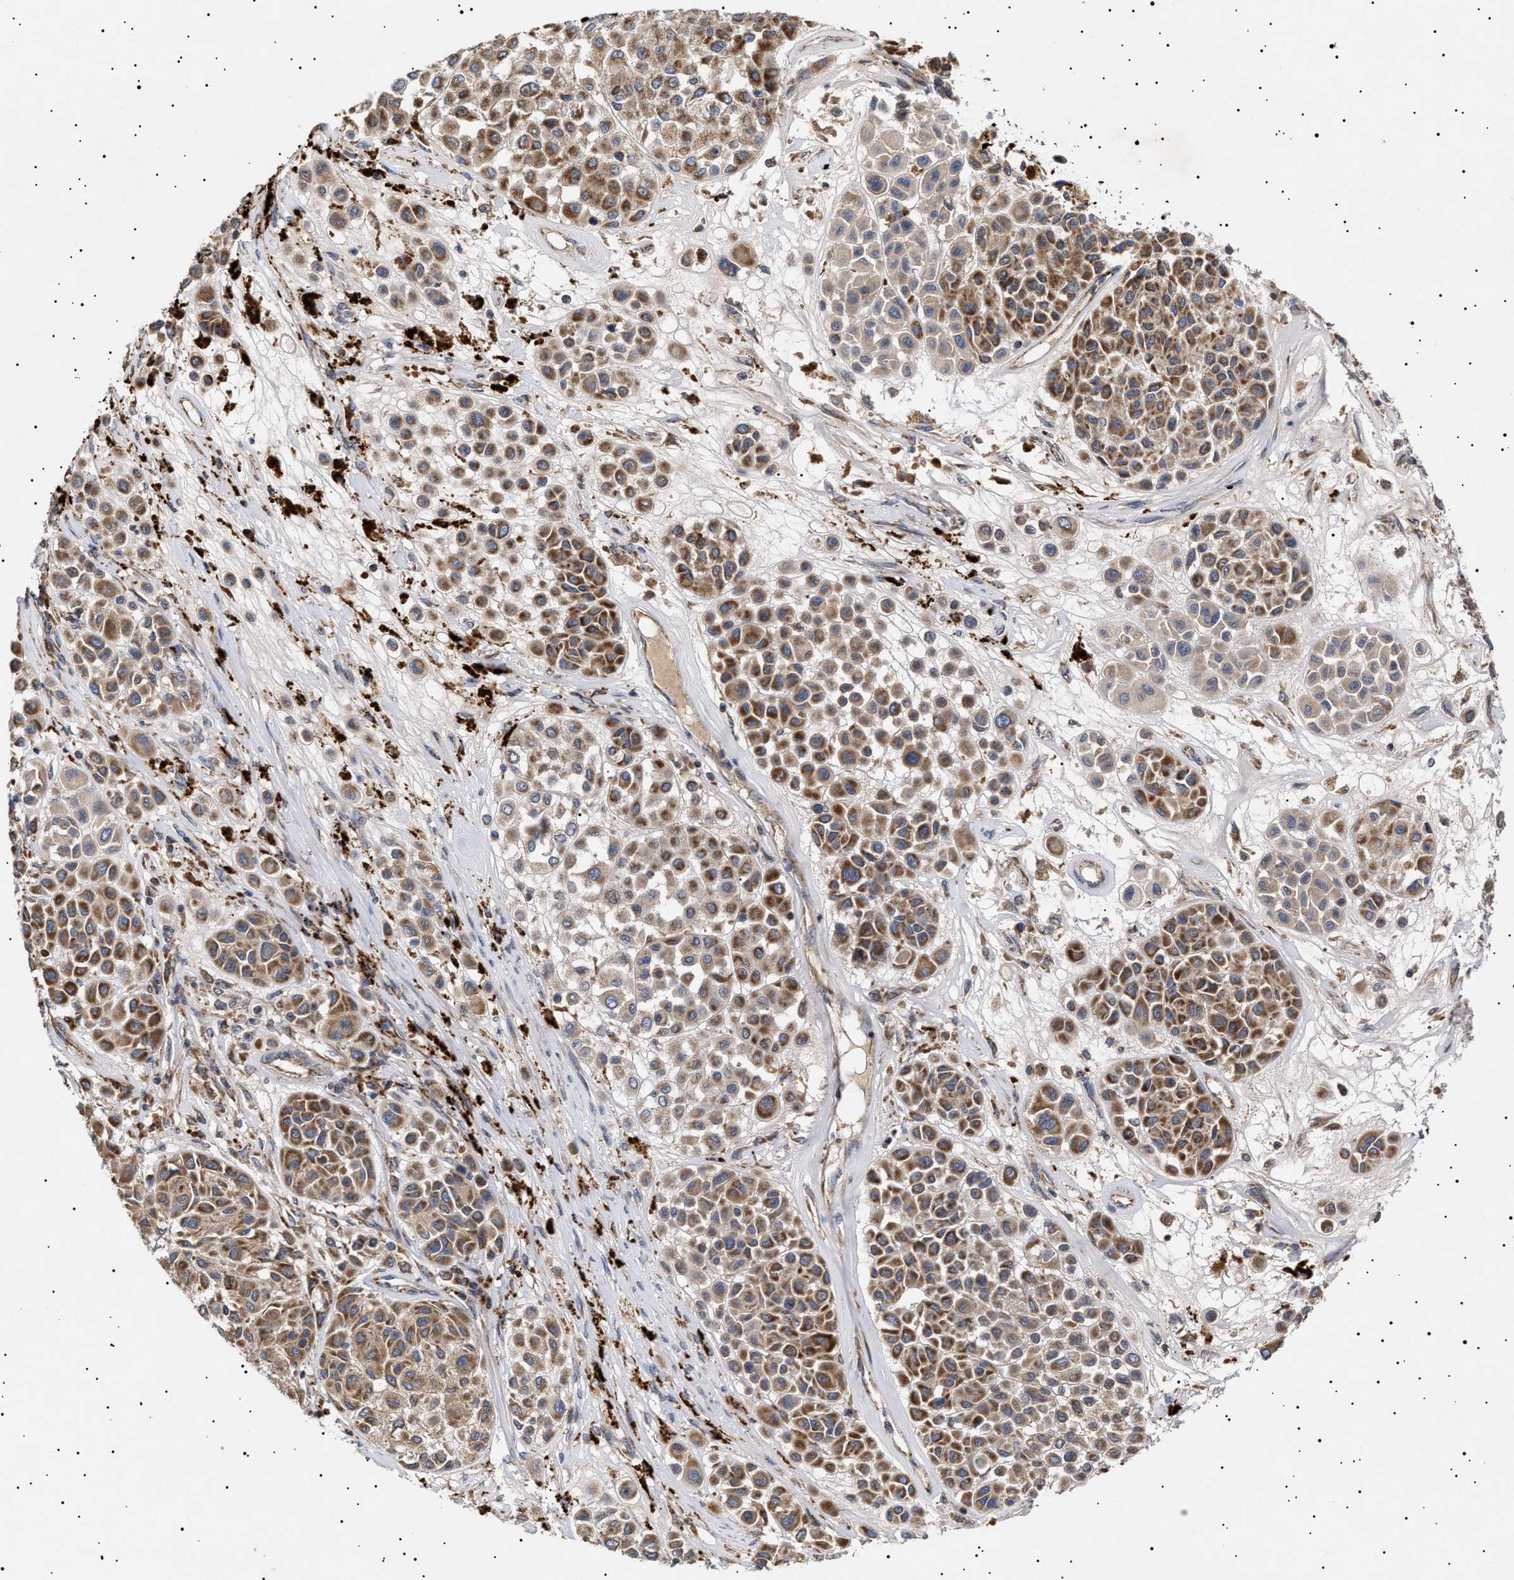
{"staining": {"intensity": "strong", "quantity": ">75%", "location": "cytoplasmic/membranous"}, "tissue": "melanoma", "cell_type": "Tumor cells", "image_type": "cancer", "snomed": [{"axis": "morphology", "description": "Malignant melanoma, Metastatic site"}, {"axis": "topography", "description": "Soft tissue"}], "caption": "Protein expression analysis of melanoma demonstrates strong cytoplasmic/membranous positivity in about >75% of tumor cells.", "gene": "MRPL10", "patient": {"sex": "male", "age": 41}}